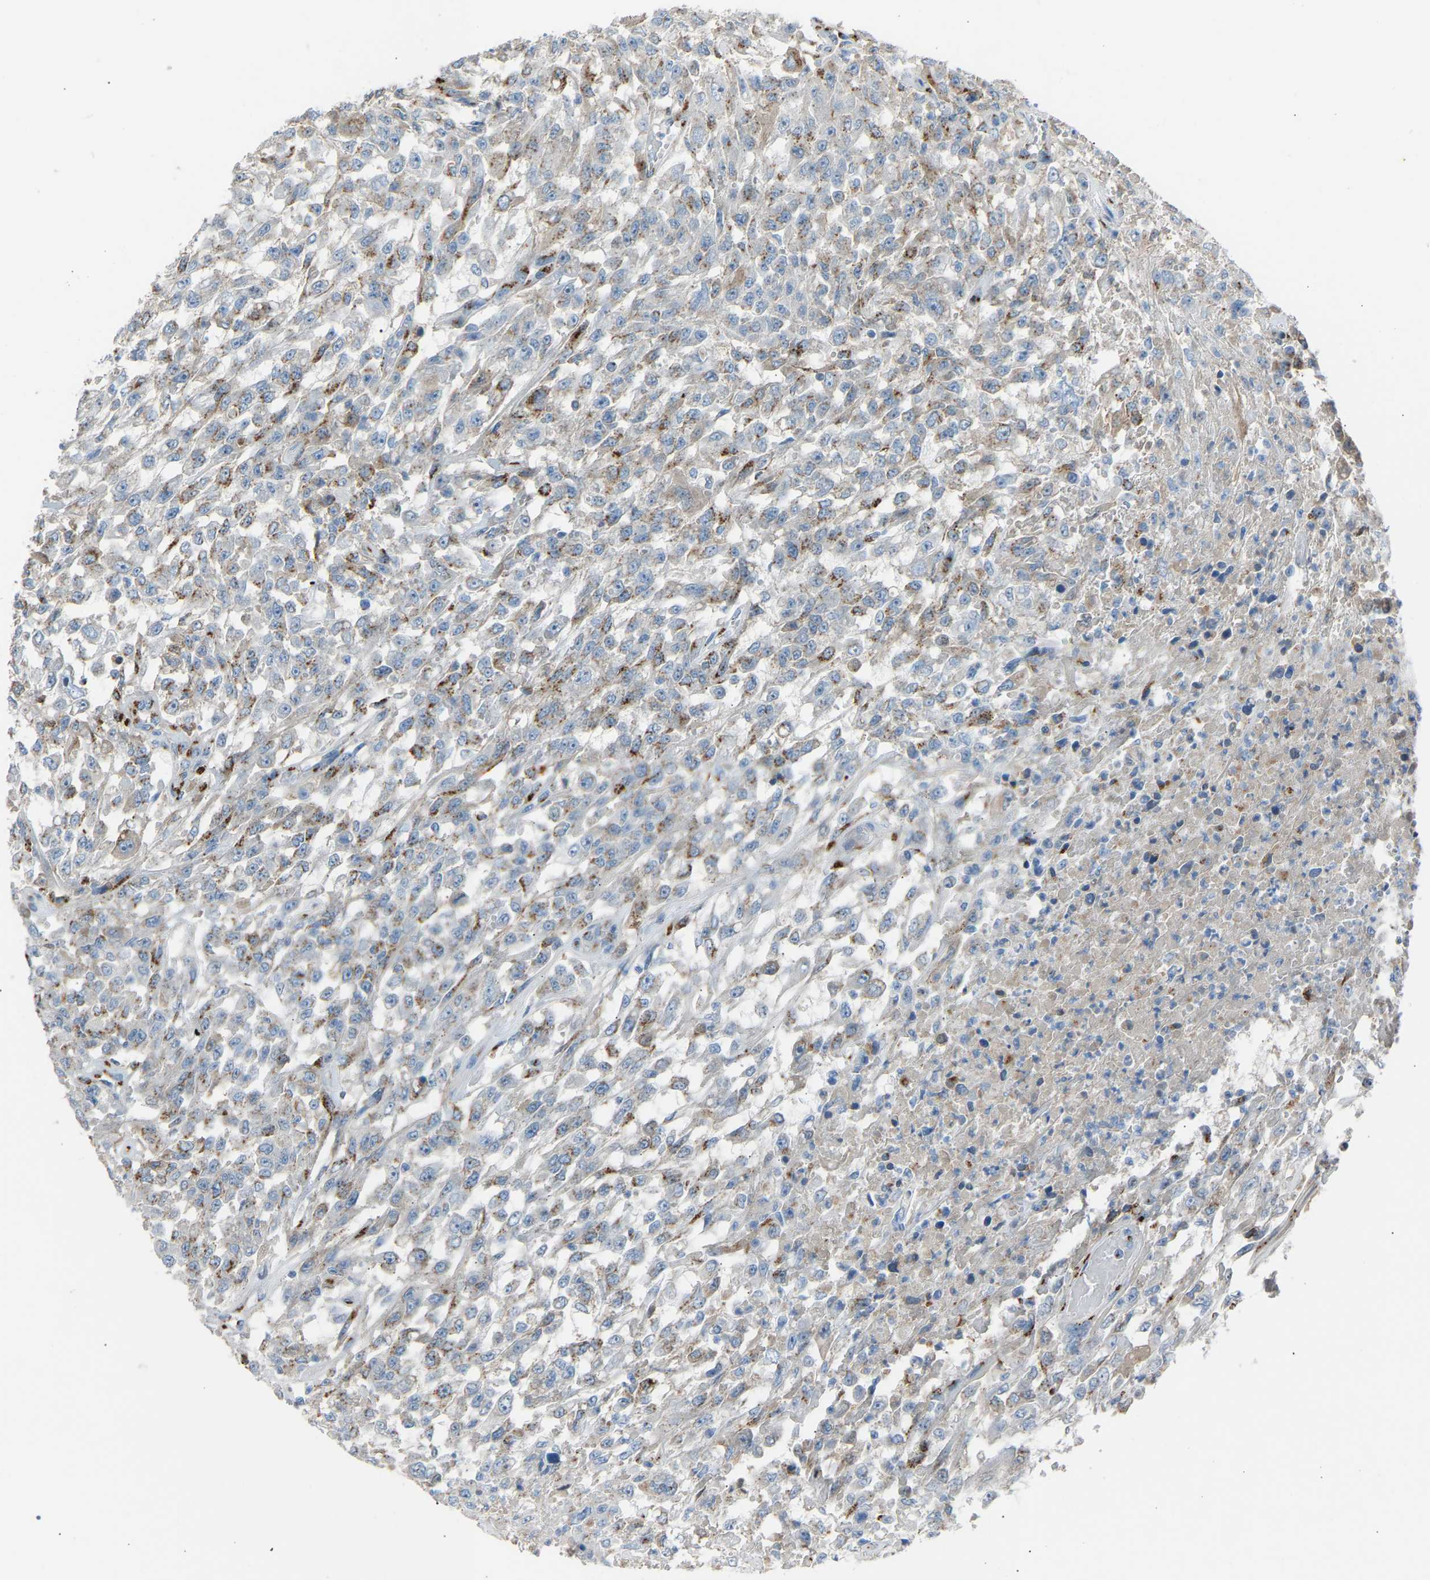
{"staining": {"intensity": "moderate", "quantity": "<25%", "location": "cytoplasmic/membranous"}, "tissue": "urothelial cancer", "cell_type": "Tumor cells", "image_type": "cancer", "snomed": [{"axis": "morphology", "description": "Urothelial carcinoma, High grade"}, {"axis": "topography", "description": "Urinary bladder"}], "caption": "This is an image of immunohistochemistry staining of urothelial cancer, which shows moderate expression in the cytoplasmic/membranous of tumor cells.", "gene": "CYREN", "patient": {"sex": "male", "age": 46}}